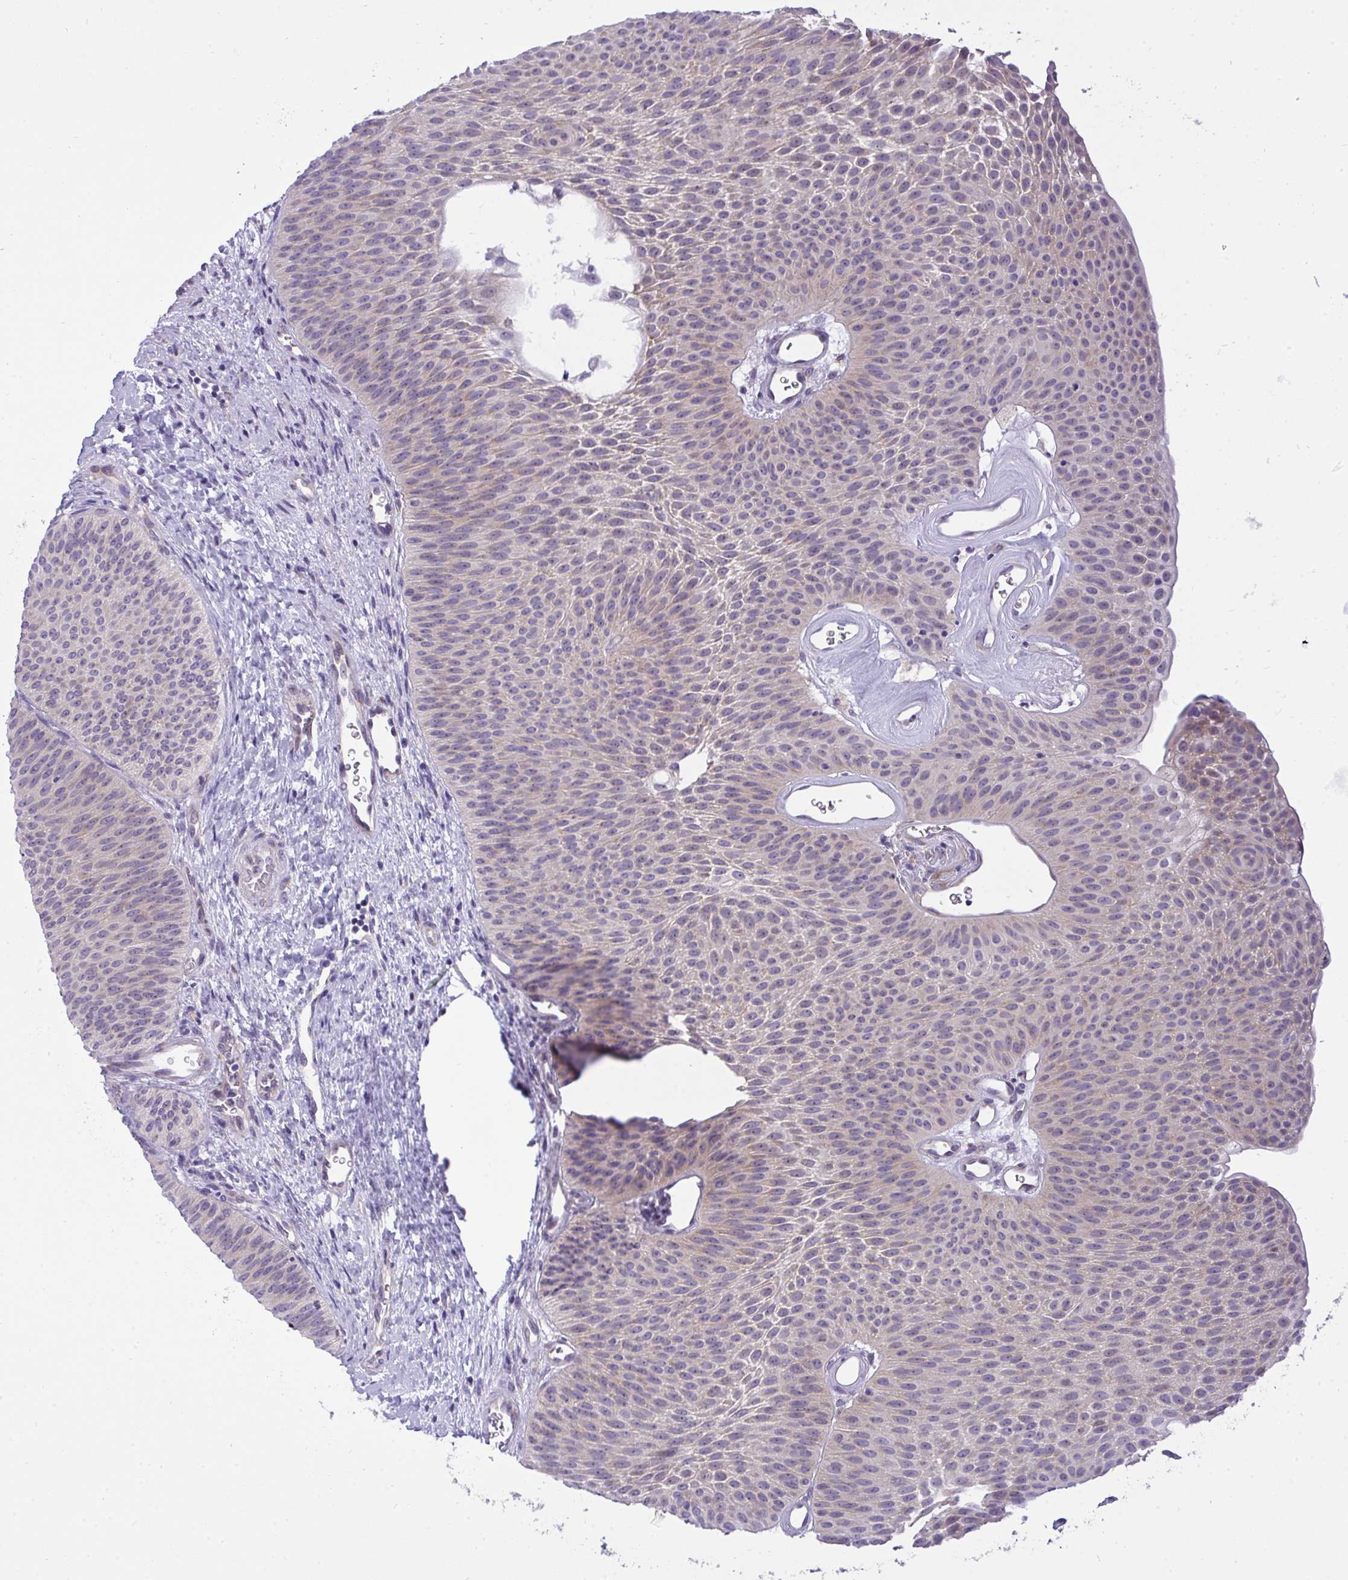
{"staining": {"intensity": "weak", "quantity": "<25%", "location": "cytoplasmic/membranous"}, "tissue": "urothelial cancer", "cell_type": "Tumor cells", "image_type": "cancer", "snomed": [{"axis": "morphology", "description": "Urothelial carcinoma, Low grade"}, {"axis": "topography", "description": "Urinary bladder"}], "caption": "A high-resolution micrograph shows immunohistochemistry (IHC) staining of urothelial cancer, which displays no significant staining in tumor cells.", "gene": "VGLL3", "patient": {"sex": "female", "age": 60}}